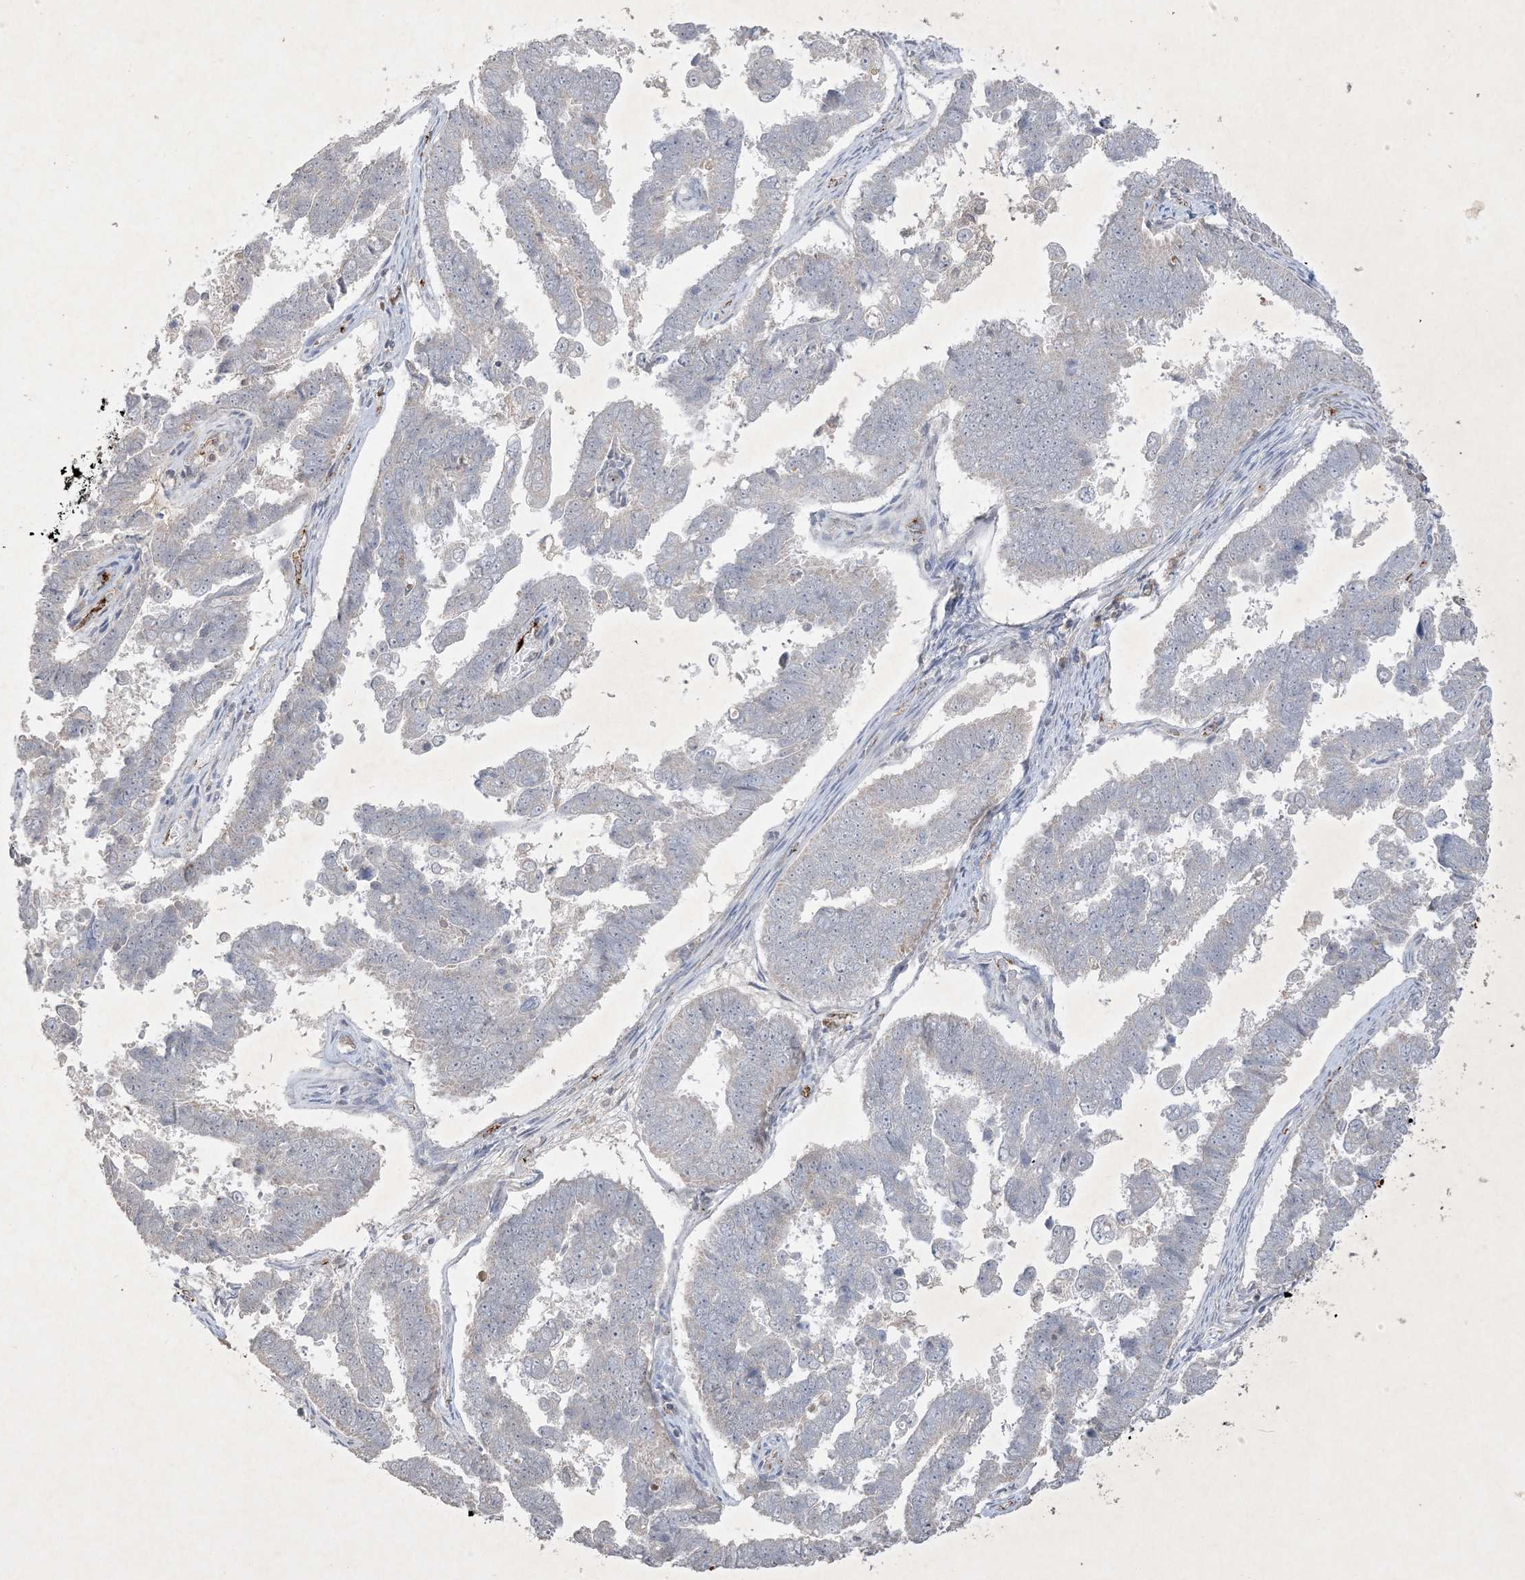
{"staining": {"intensity": "negative", "quantity": "none", "location": "none"}, "tissue": "endometrial cancer", "cell_type": "Tumor cells", "image_type": "cancer", "snomed": [{"axis": "morphology", "description": "Adenocarcinoma, NOS"}, {"axis": "topography", "description": "Endometrium"}], "caption": "An image of human endometrial adenocarcinoma is negative for staining in tumor cells.", "gene": "PRSS36", "patient": {"sex": "female", "age": 75}}